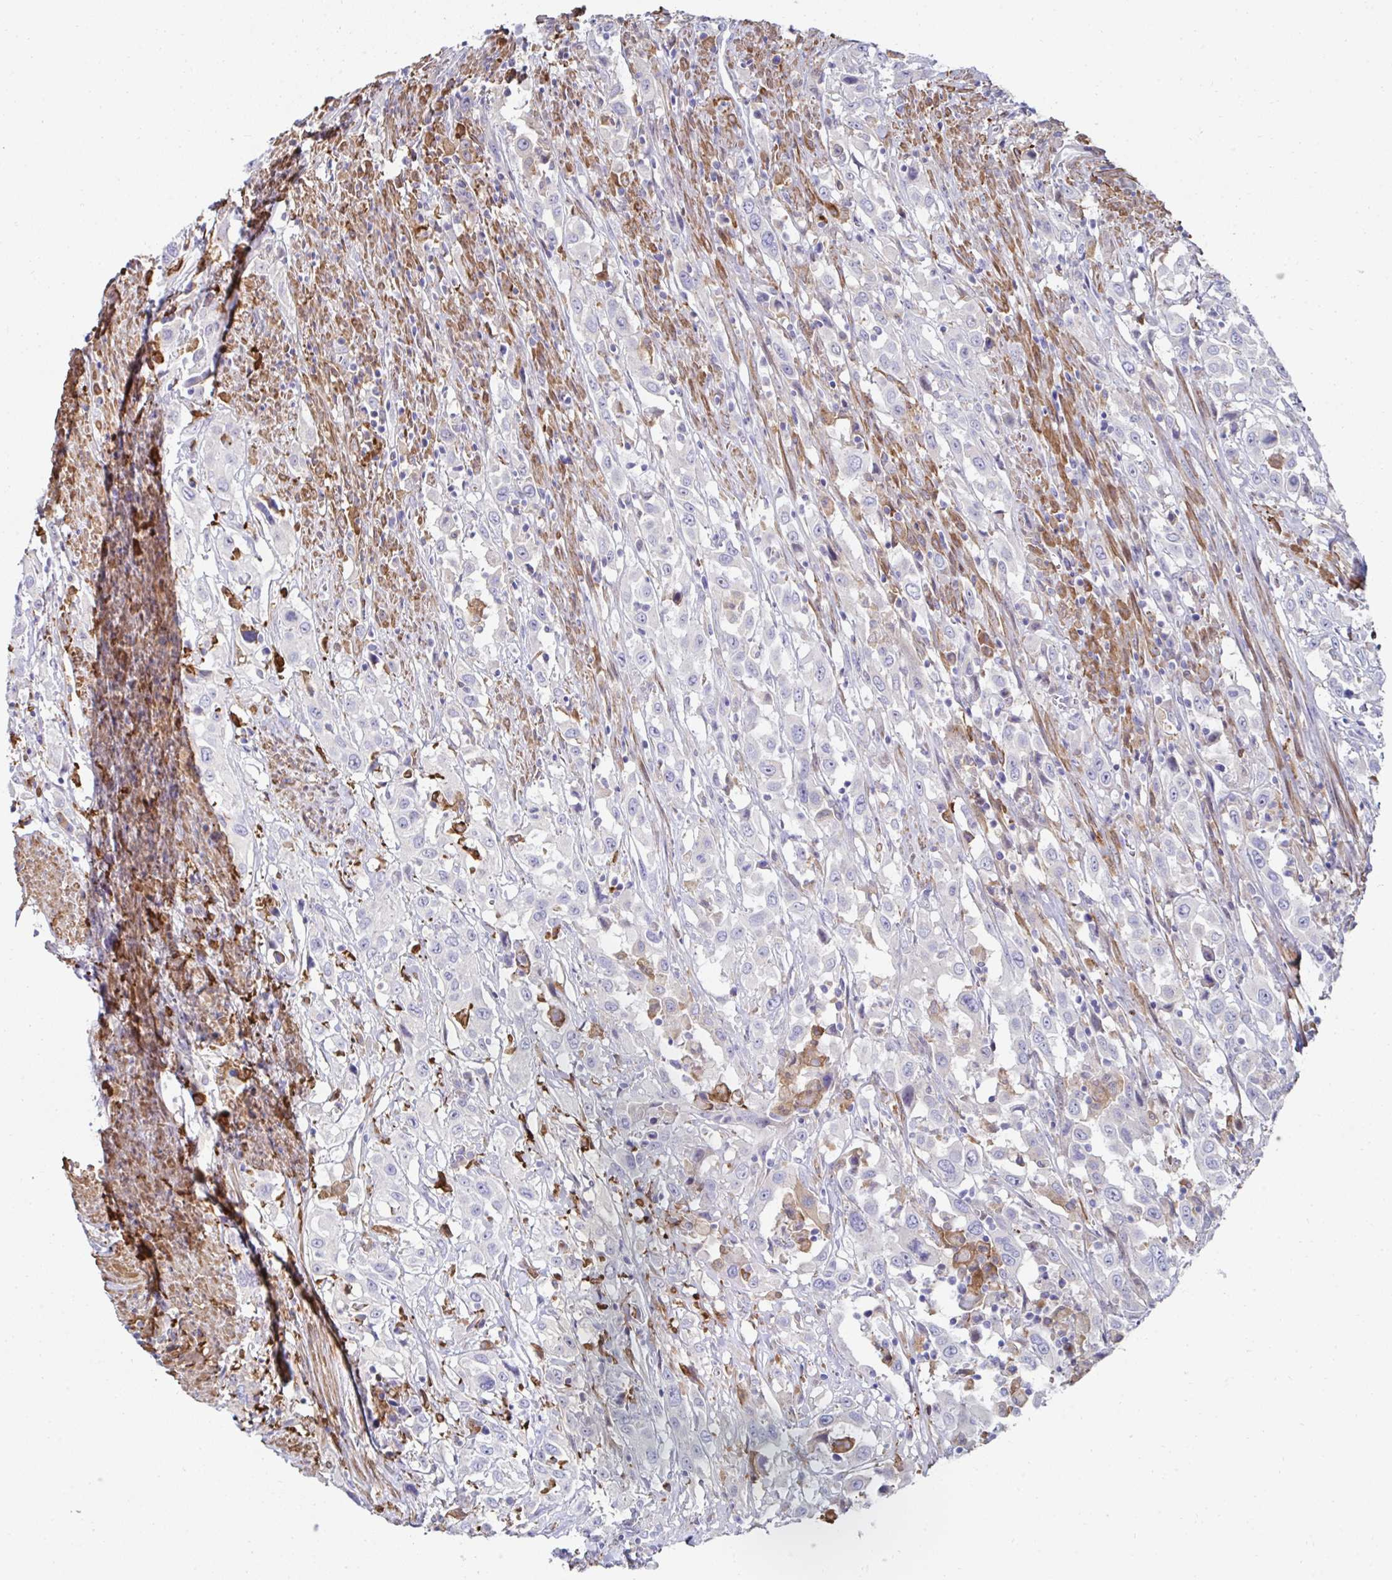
{"staining": {"intensity": "negative", "quantity": "none", "location": "none"}, "tissue": "urothelial cancer", "cell_type": "Tumor cells", "image_type": "cancer", "snomed": [{"axis": "morphology", "description": "Urothelial carcinoma, High grade"}, {"axis": "topography", "description": "Urinary bladder"}], "caption": "The photomicrograph shows no staining of tumor cells in urothelial cancer.", "gene": "FBXL13", "patient": {"sex": "male", "age": 61}}